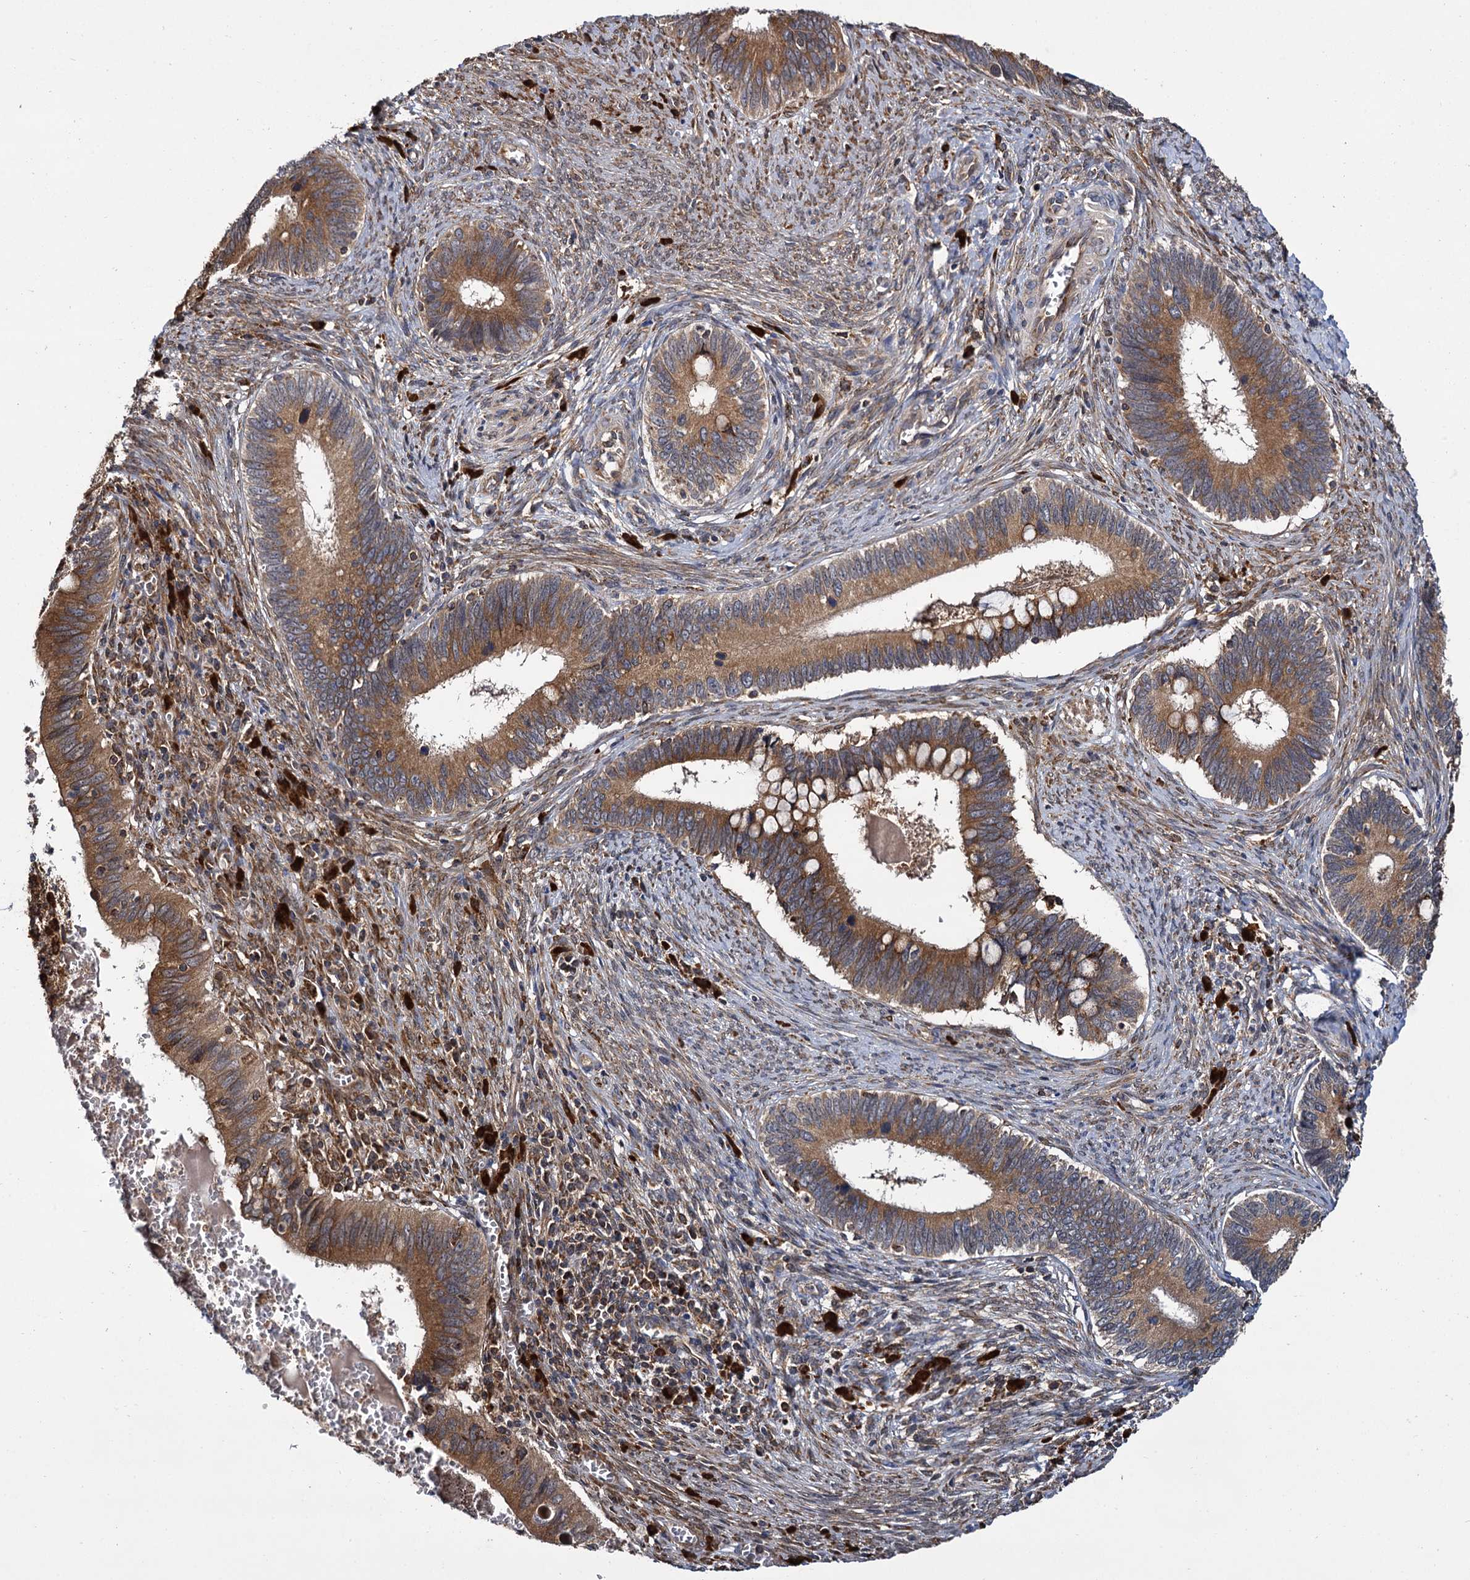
{"staining": {"intensity": "moderate", "quantity": ">75%", "location": "cytoplasmic/membranous"}, "tissue": "cervical cancer", "cell_type": "Tumor cells", "image_type": "cancer", "snomed": [{"axis": "morphology", "description": "Adenocarcinoma, NOS"}, {"axis": "topography", "description": "Cervix"}], "caption": "Immunohistochemical staining of human cervical cancer (adenocarcinoma) shows moderate cytoplasmic/membranous protein staining in approximately >75% of tumor cells.", "gene": "UFM1", "patient": {"sex": "female", "age": 42}}